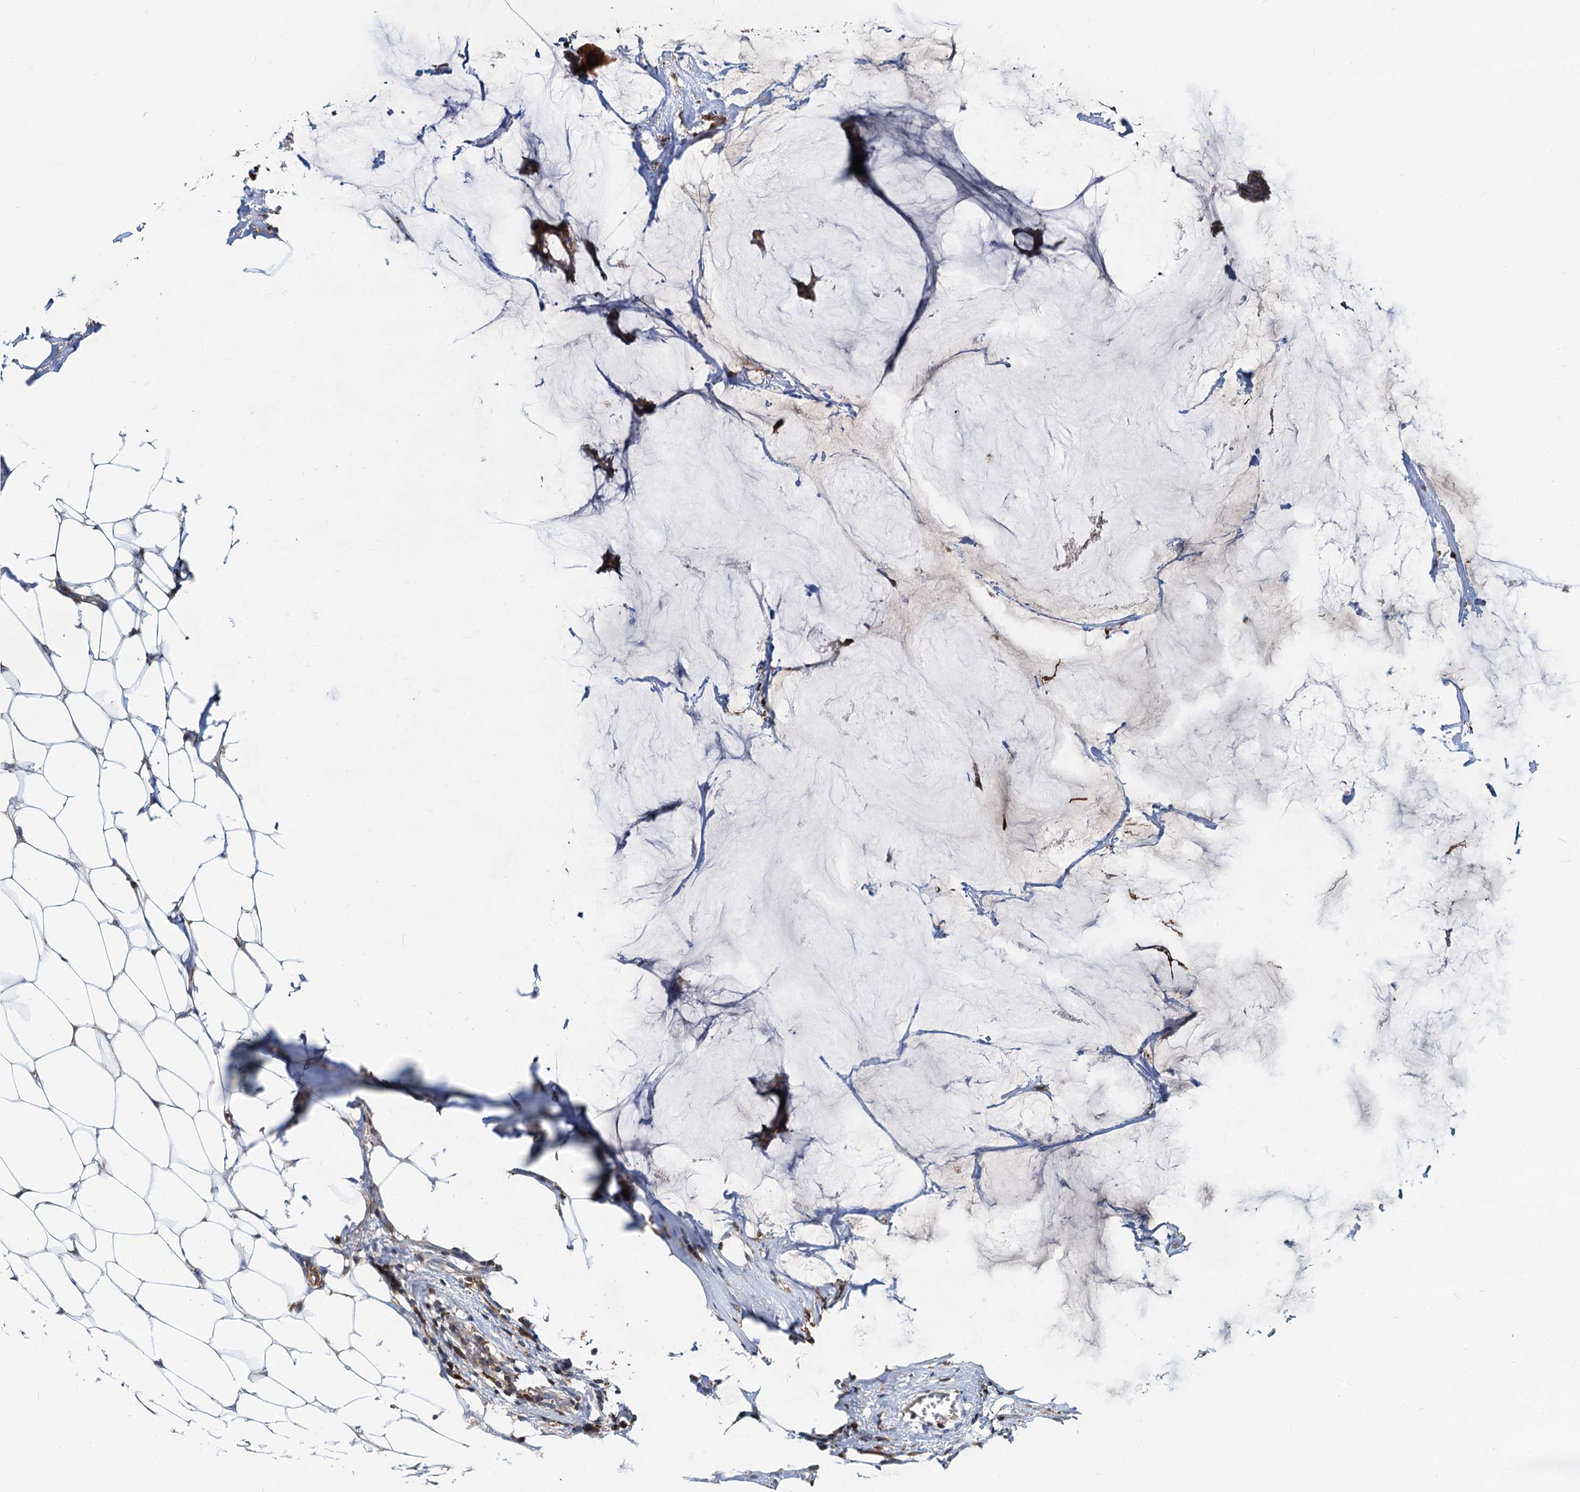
{"staining": {"intensity": "weak", "quantity": ">75%", "location": "cytoplasmic/membranous"}, "tissue": "breast cancer", "cell_type": "Tumor cells", "image_type": "cancer", "snomed": [{"axis": "morphology", "description": "Duct carcinoma"}, {"axis": "topography", "description": "Breast"}], "caption": "Human breast intraductal carcinoma stained for a protein (brown) reveals weak cytoplasmic/membranous positive staining in about >75% of tumor cells.", "gene": "LNX2", "patient": {"sex": "female", "age": 93}}